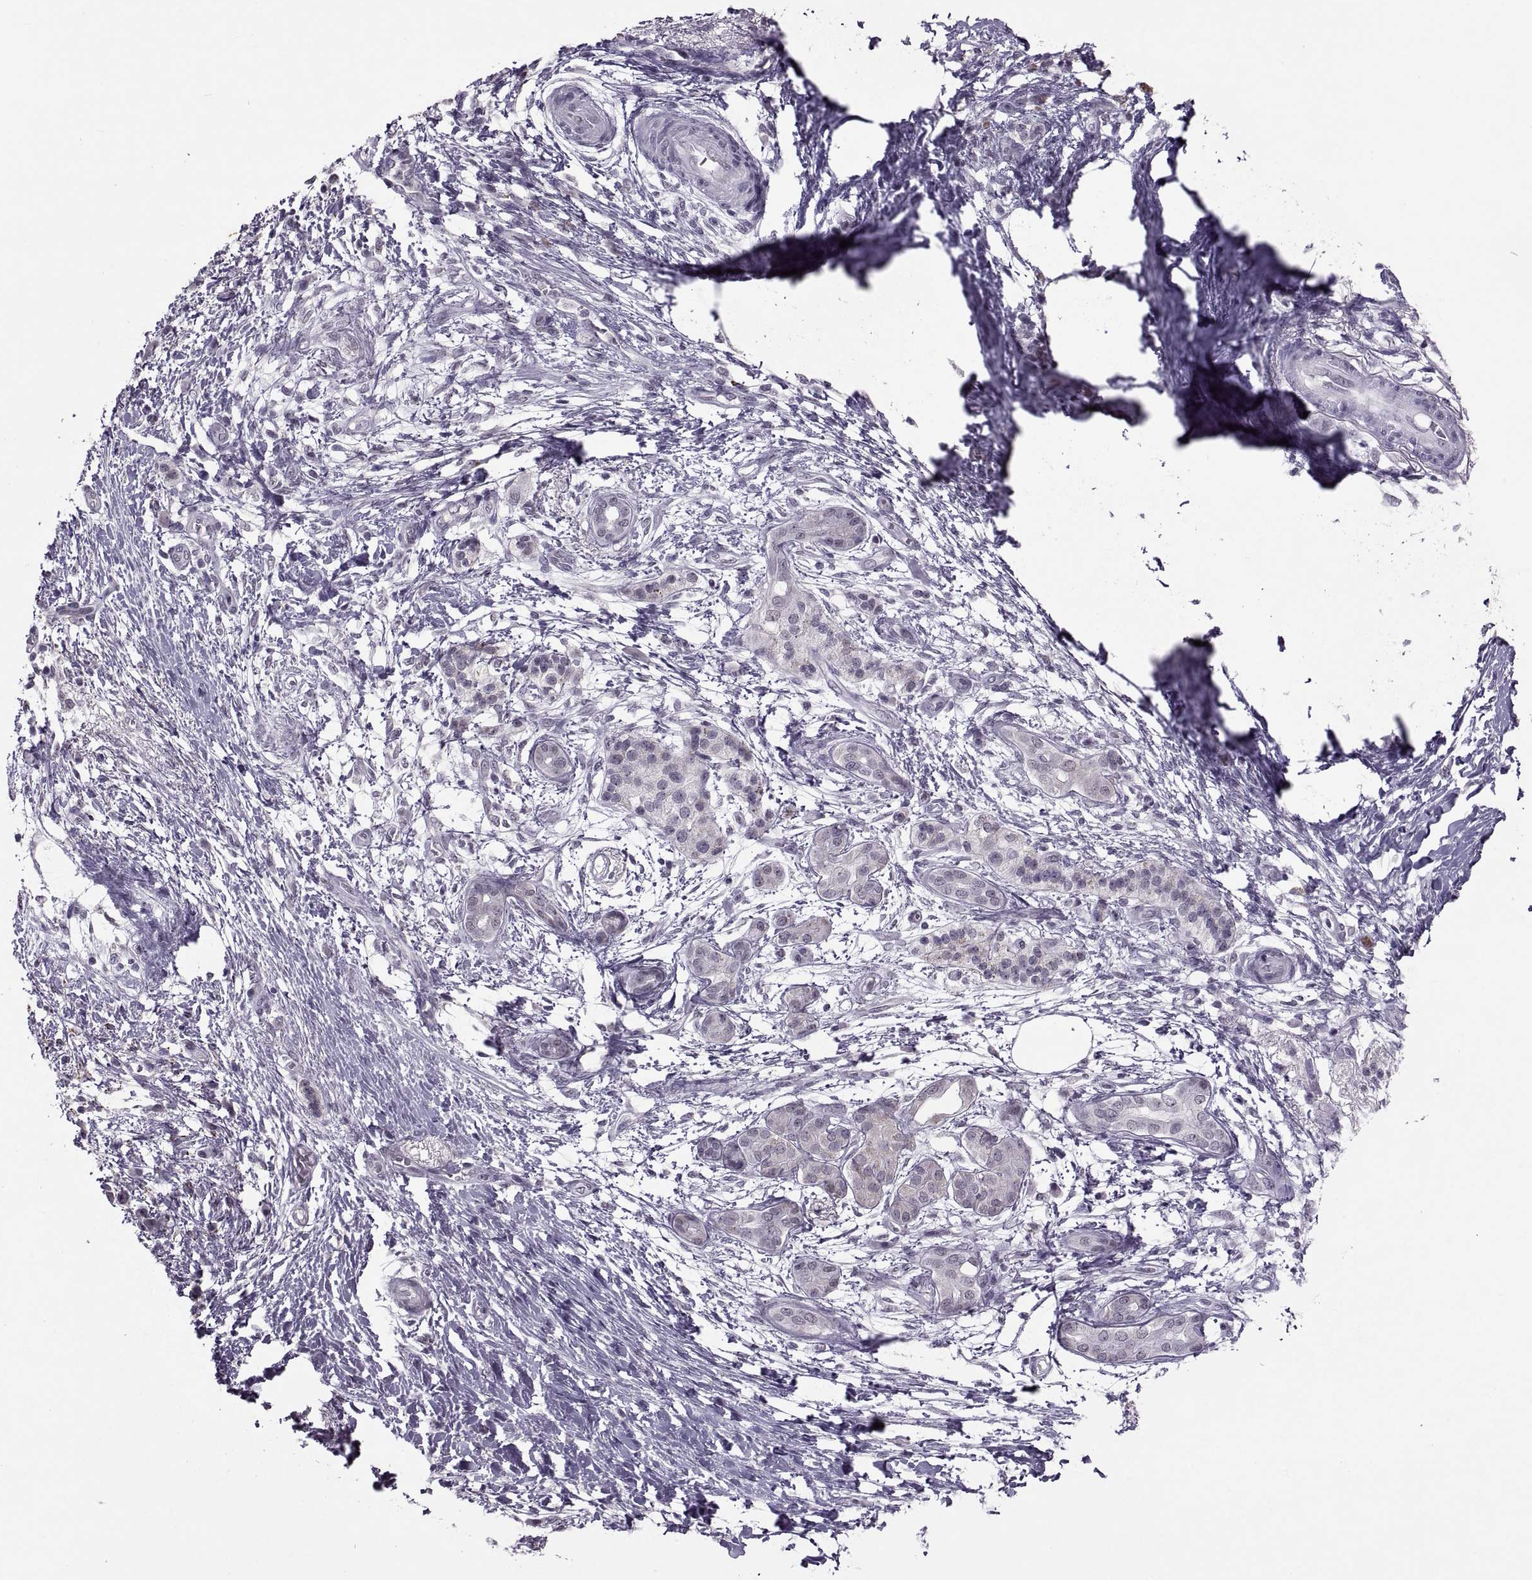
{"staining": {"intensity": "negative", "quantity": "none", "location": "none"}, "tissue": "pancreatic cancer", "cell_type": "Tumor cells", "image_type": "cancer", "snomed": [{"axis": "morphology", "description": "Adenocarcinoma, NOS"}, {"axis": "topography", "description": "Pancreas"}], "caption": "A histopathology image of adenocarcinoma (pancreatic) stained for a protein demonstrates no brown staining in tumor cells.", "gene": "OTP", "patient": {"sex": "female", "age": 72}}